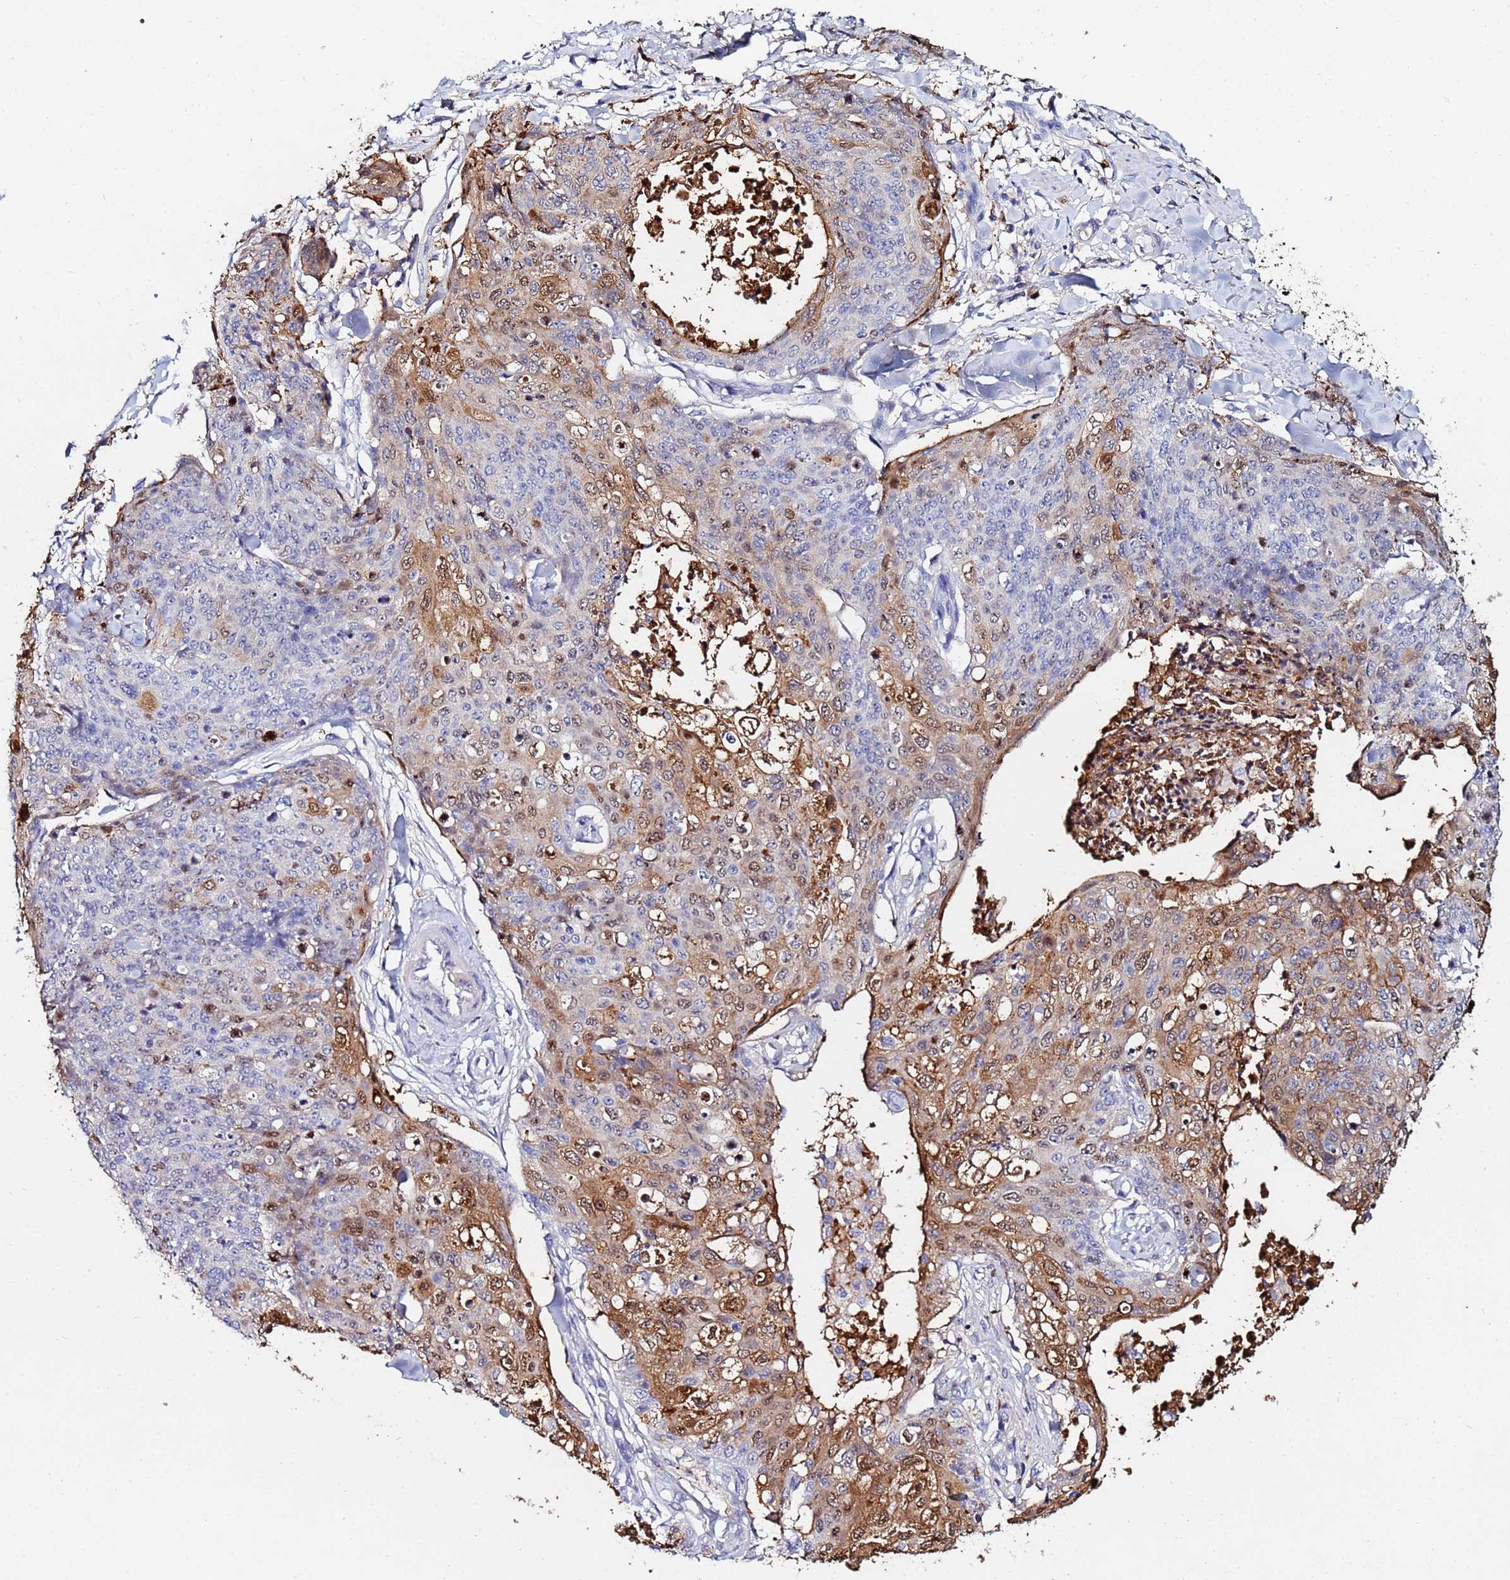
{"staining": {"intensity": "moderate", "quantity": "25%-75%", "location": "cytoplasmic/membranous,nuclear"}, "tissue": "skin cancer", "cell_type": "Tumor cells", "image_type": "cancer", "snomed": [{"axis": "morphology", "description": "Squamous cell carcinoma, NOS"}, {"axis": "topography", "description": "Skin"}, {"axis": "topography", "description": "Vulva"}], "caption": "DAB (3,3'-diaminobenzidine) immunohistochemical staining of human skin cancer (squamous cell carcinoma) shows moderate cytoplasmic/membranous and nuclear protein expression in about 25%-75% of tumor cells. Nuclei are stained in blue.", "gene": "TUBAL3", "patient": {"sex": "female", "age": 85}}